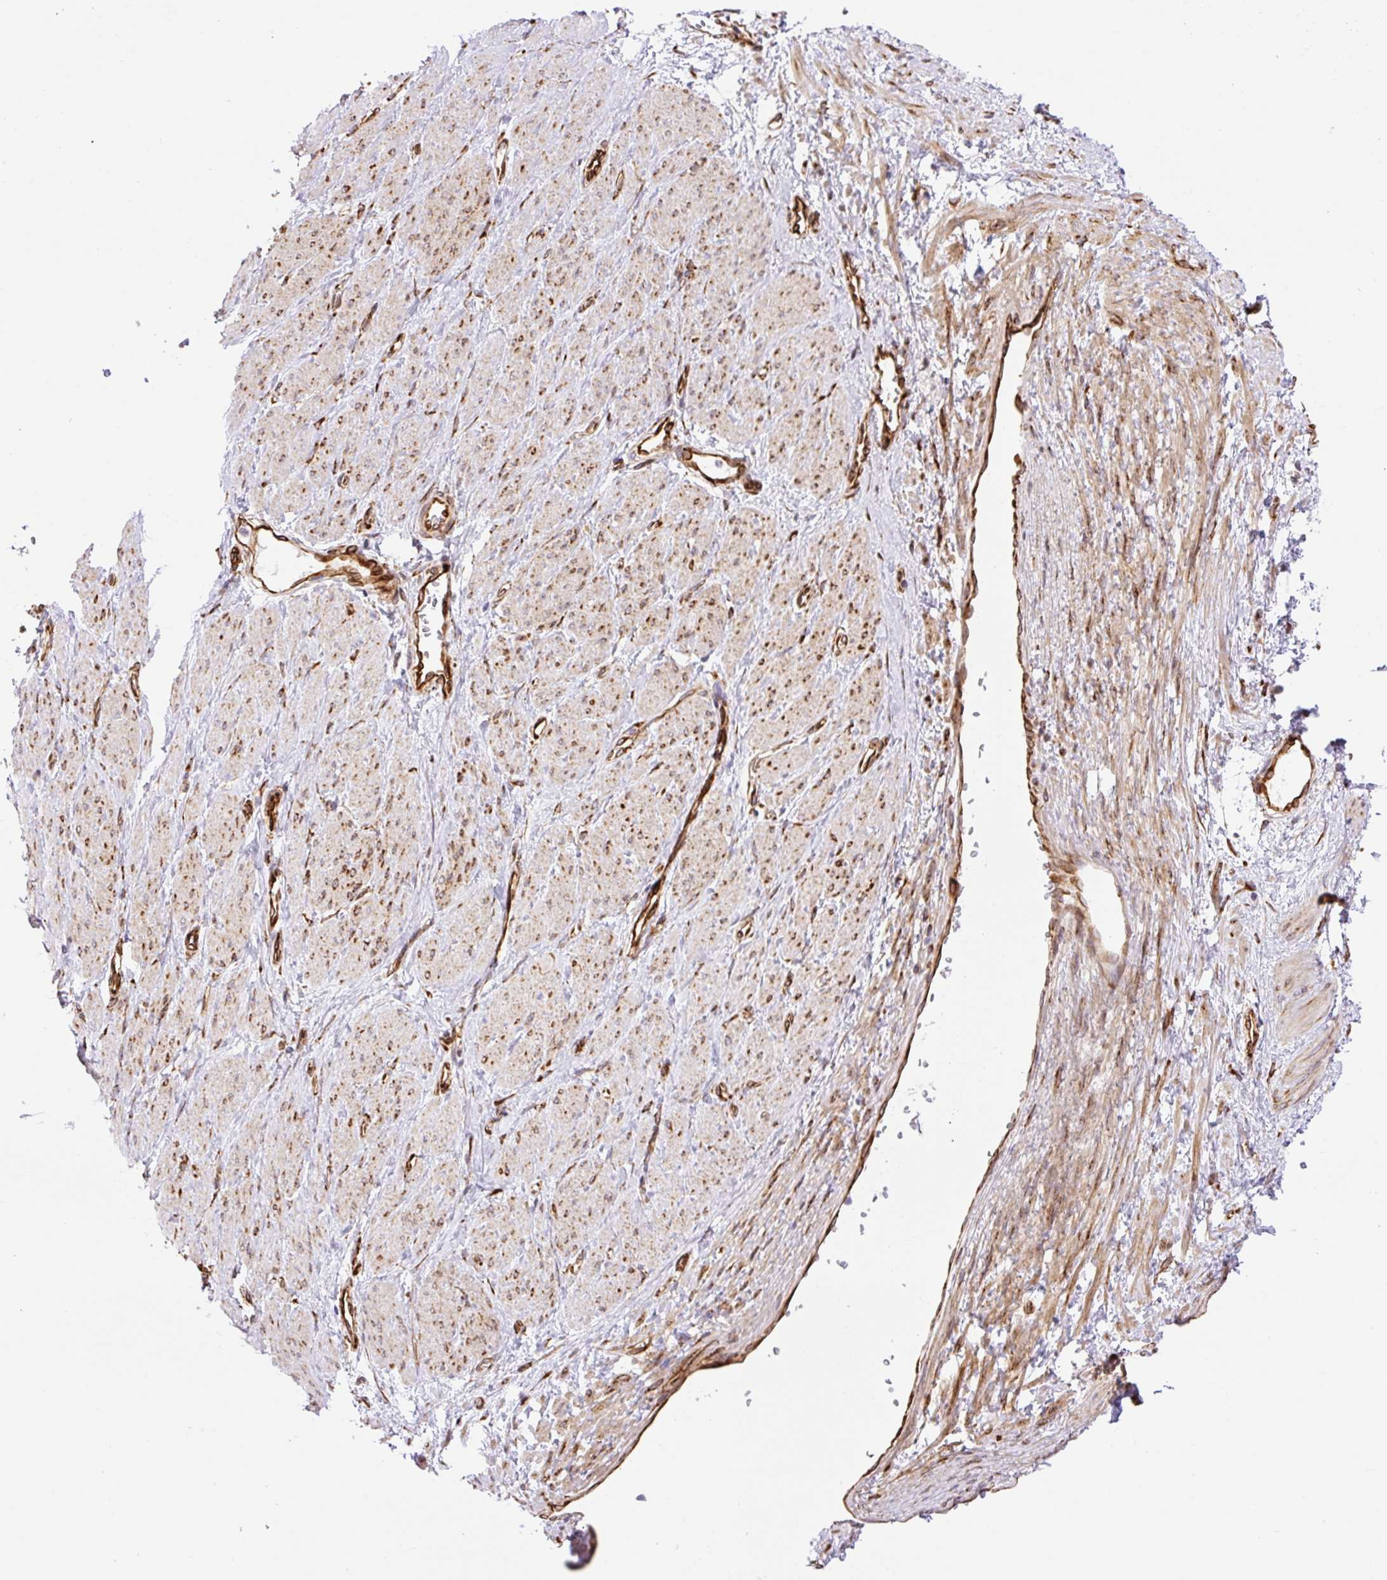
{"staining": {"intensity": "moderate", "quantity": "25%-75%", "location": "cytoplasmic/membranous"}, "tissue": "smooth muscle", "cell_type": "Smooth muscle cells", "image_type": "normal", "snomed": [{"axis": "morphology", "description": "Normal tissue, NOS"}, {"axis": "topography", "description": "Smooth muscle"}, {"axis": "topography", "description": "Uterus"}], "caption": "Protein staining reveals moderate cytoplasmic/membranous staining in approximately 25%-75% of smooth muscle cells in unremarkable smooth muscle.", "gene": "RAB30", "patient": {"sex": "female", "age": 39}}